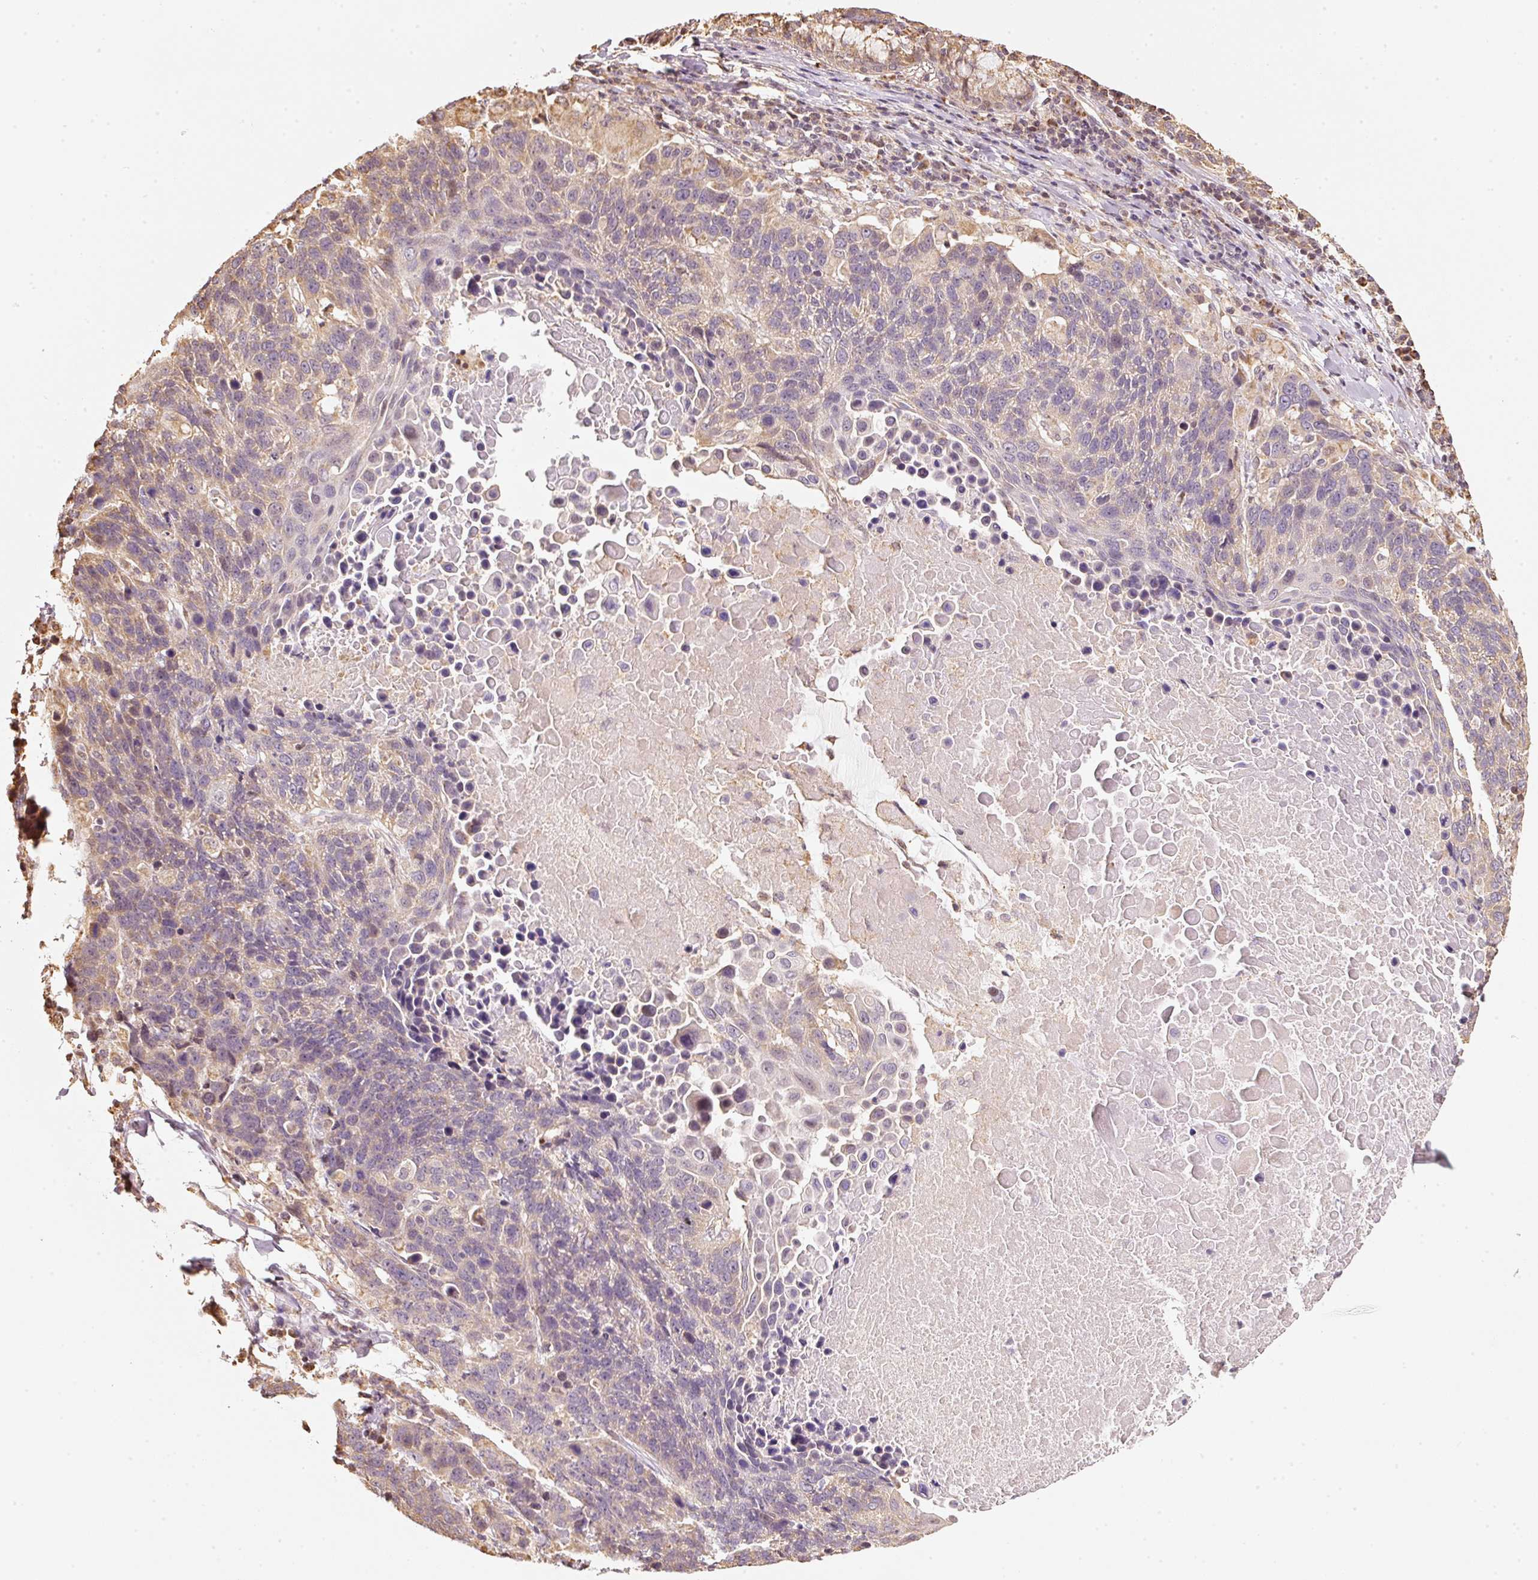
{"staining": {"intensity": "weak", "quantity": "<25%", "location": "cytoplasmic/membranous"}, "tissue": "lung cancer", "cell_type": "Tumor cells", "image_type": "cancer", "snomed": [{"axis": "morphology", "description": "Squamous cell carcinoma, NOS"}, {"axis": "topography", "description": "Lung"}], "caption": "Immunohistochemical staining of squamous cell carcinoma (lung) shows no significant expression in tumor cells.", "gene": "RAB35", "patient": {"sex": "male", "age": 66}}